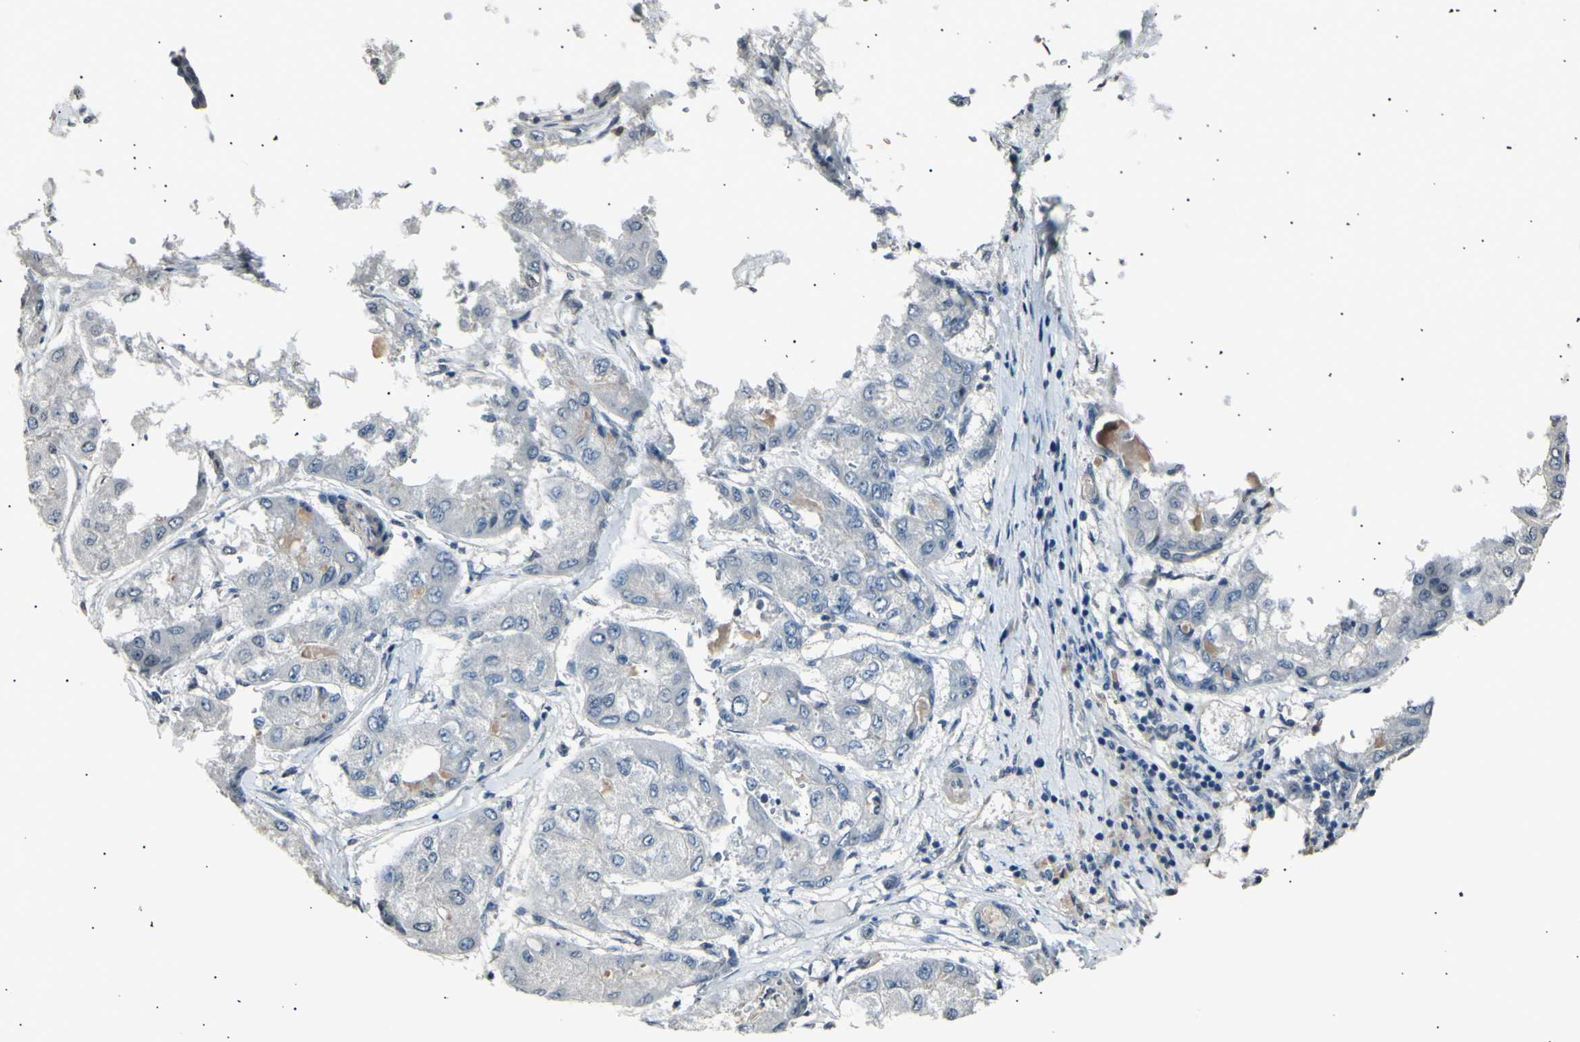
{"staining": {"intensity": "negative", "quantity": "none", "location": "none"}, "tissue": "liver cancer", "cell_type": "Tumor cells", "image_type": "cancer", "snomed": [{"axis": "morphology", "description": "Carcinoma, Hepatocellular, NOS"}, {"axis": "topography", "description": "Liver"}], "caption": "Liver hepatocellular carcinoma stained for a protein using IHC exhibits no expression tumor cells.", "gene": "AK1", "patient": {"sex": "male", "age": 80}}